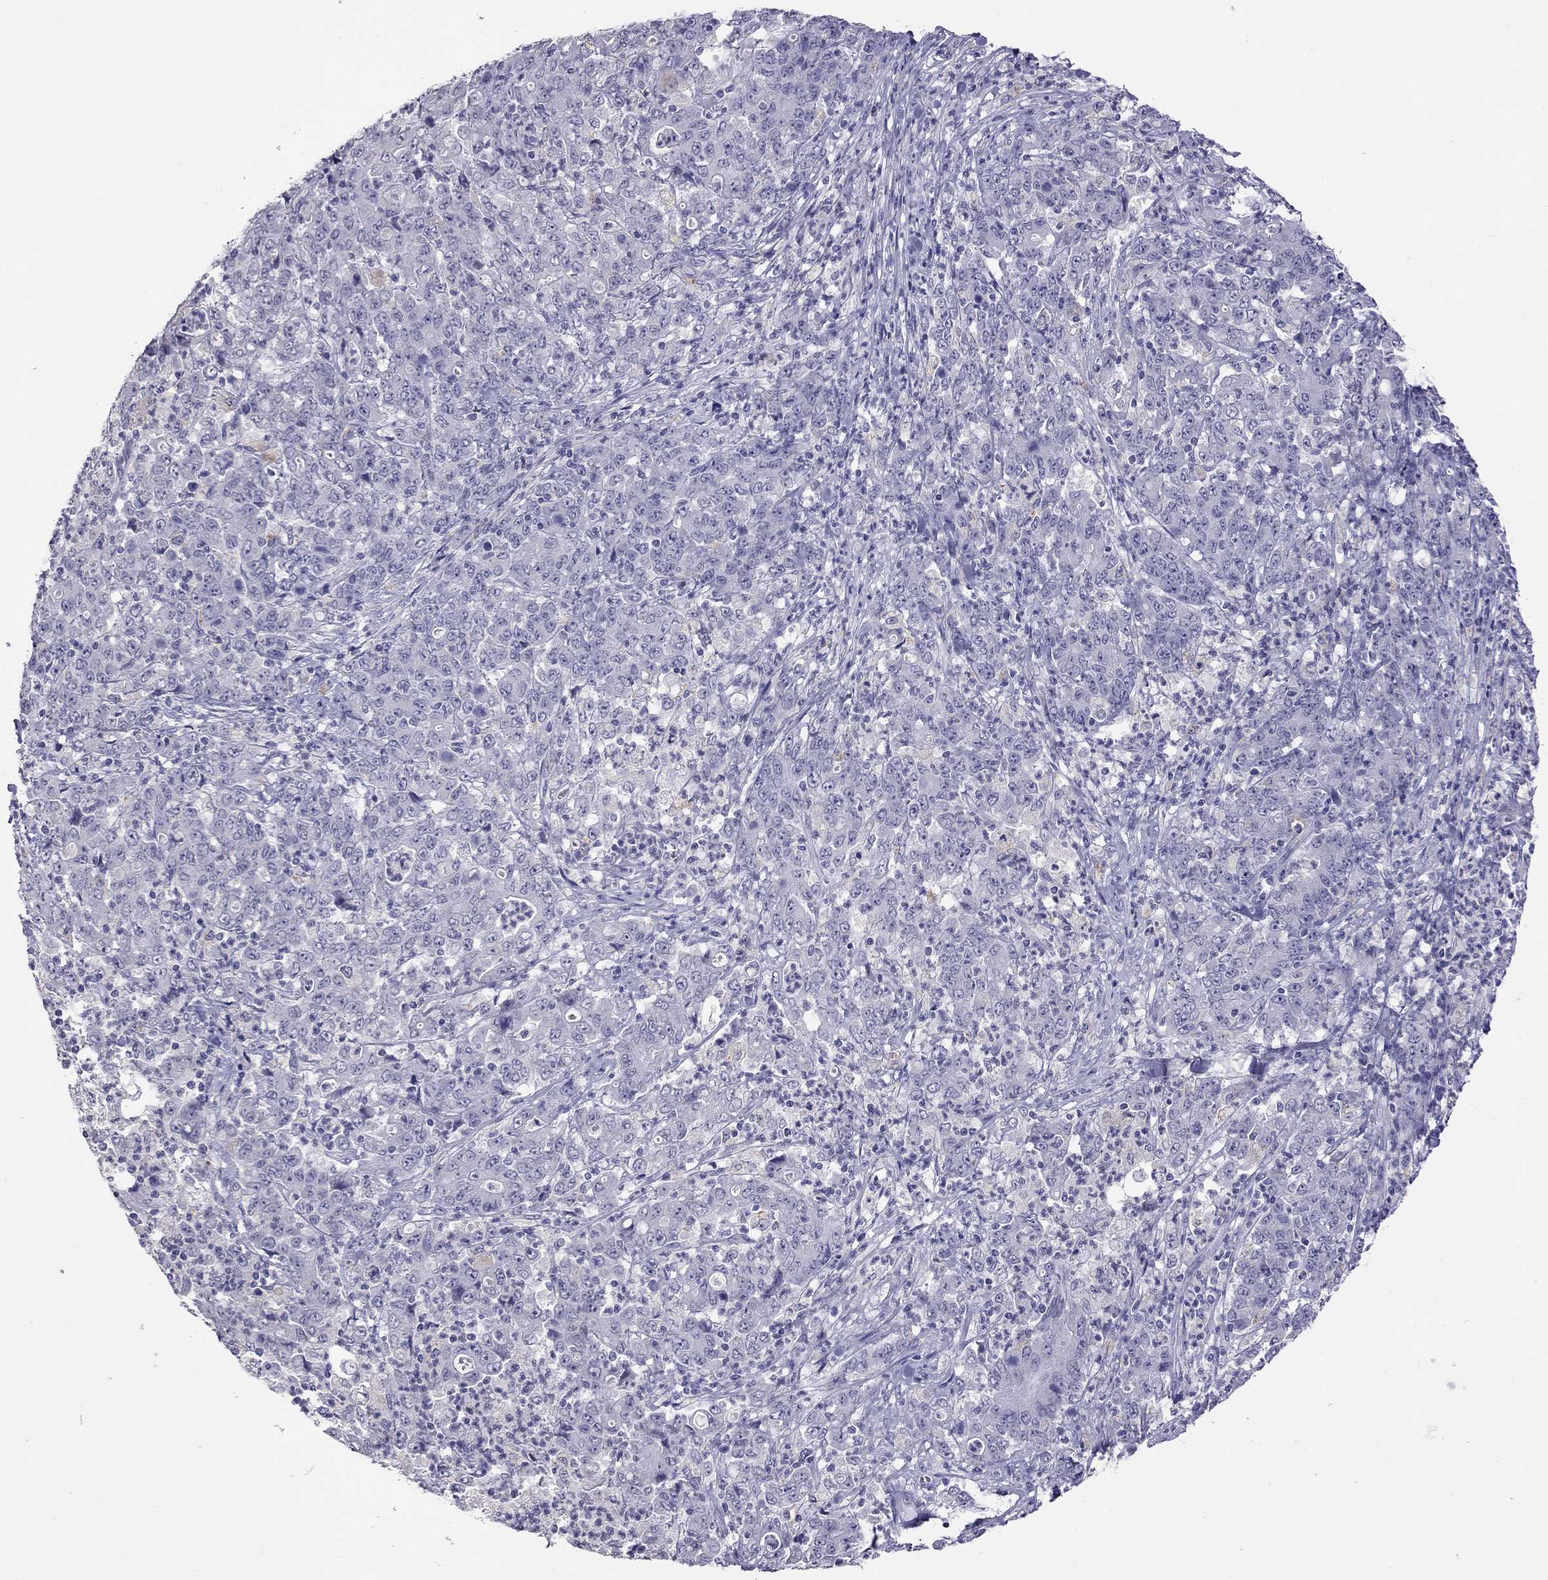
{"staining": {"intensity": "negative", "quantity": "none", "location": "none"}, "tissue": "stomach cancer", "cell_type": "Tumor cells", "image_type": "cancer", "snomed": [{"axis": "morphology", "description": "Adenocarcinoma, NOS"}, {"axis": "topography", "description": "Stomach, lower"}], "caption": "A histopathology image of human stomach adenocarcinoma is negative for staining in tumor cells.", "gene": "SLAMF1", "patient": {"sex": "female", "age": 71}}